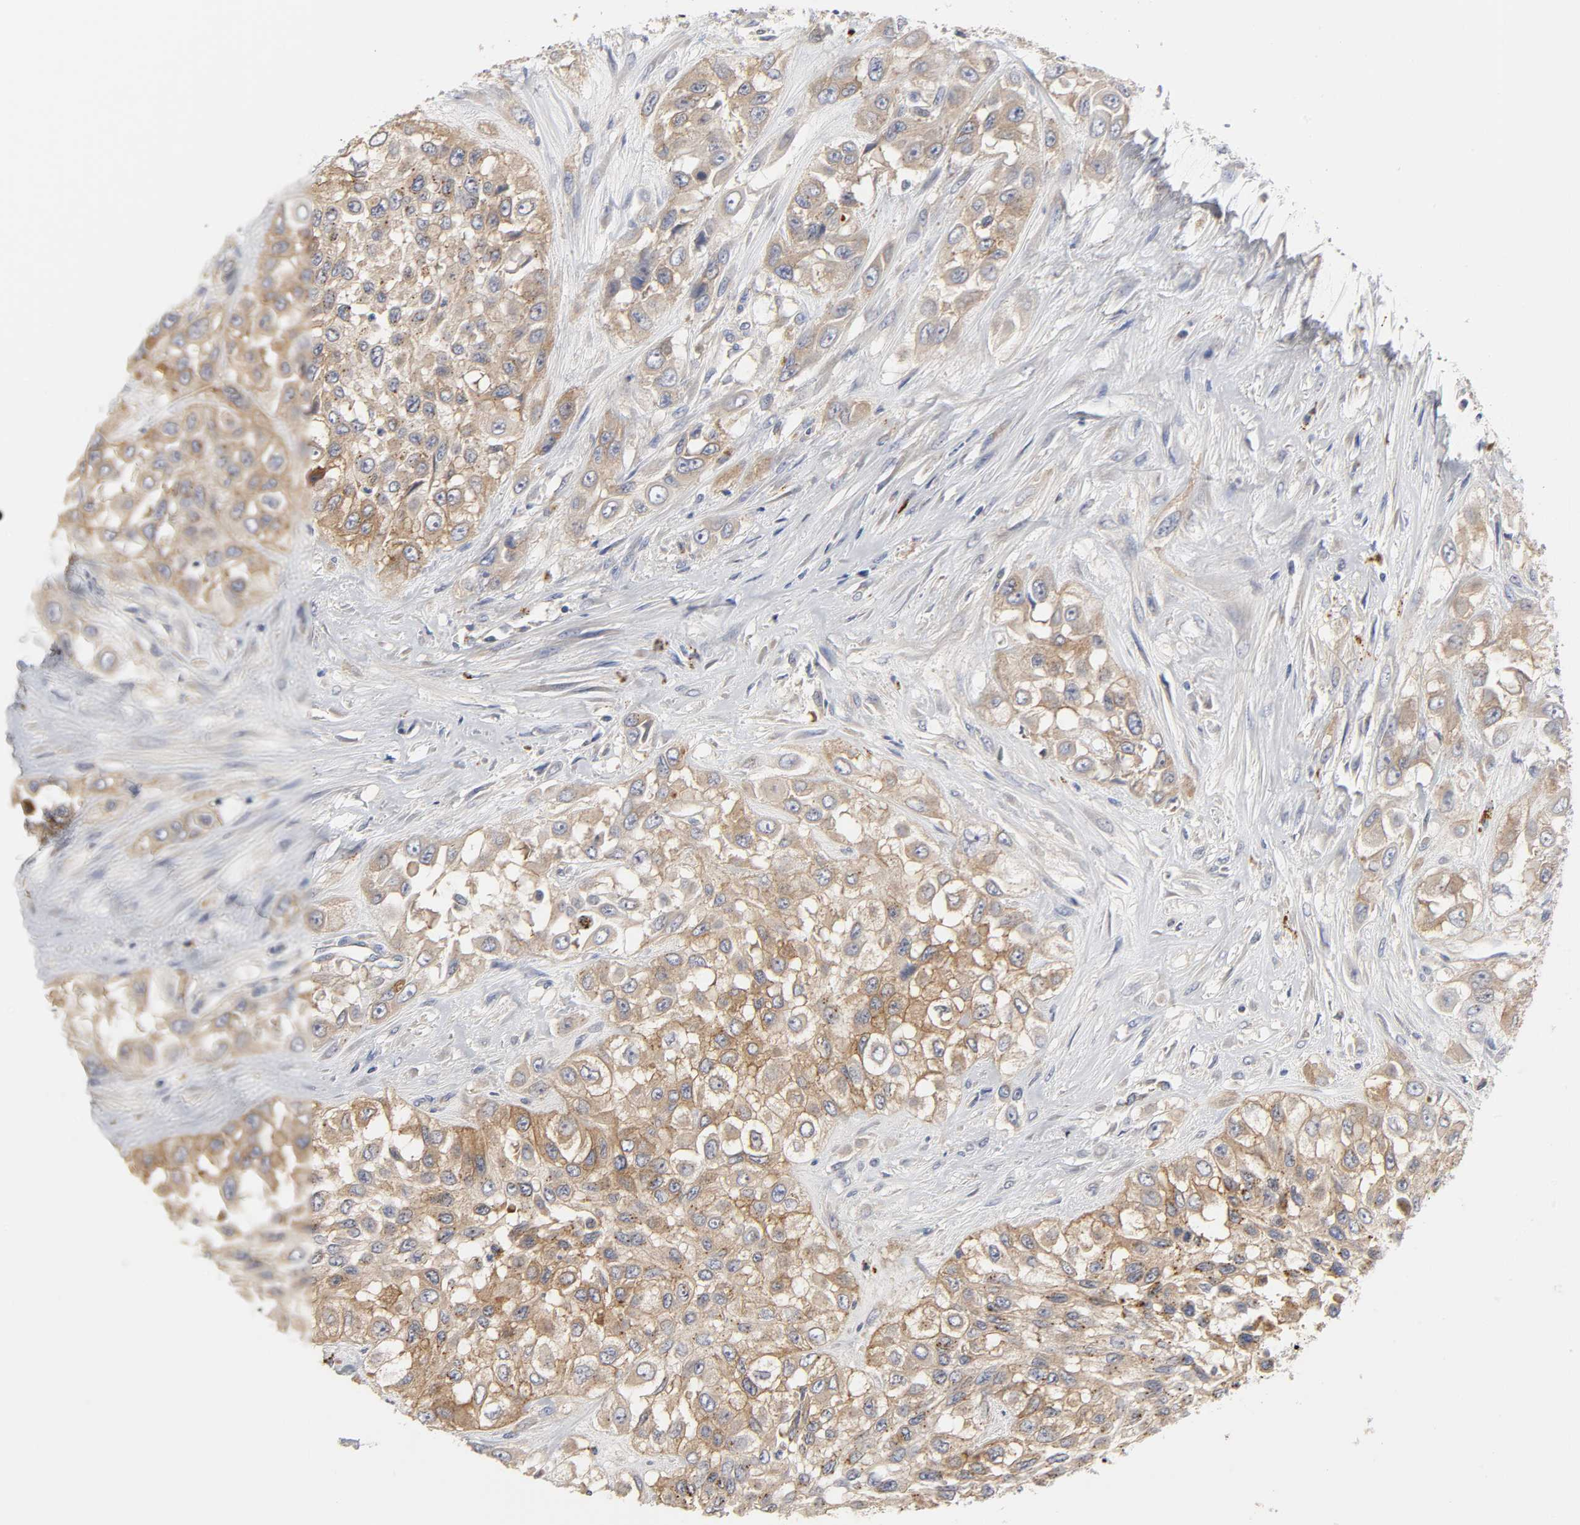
{"staining": {"intensity": "moderate", "quantity": ">75%", "location": "cytoplasmic/membranous"}, "tissue": "urothelial cancer", "cell_type": "Tumor cells", "image_type": "cancer", "snomed": [{"axis": "morphology", "description": "Urothelial carcinoma, High grade"}, {"axis": "topography", "description": "Urinary bladder"}], "caption": "DAB (3,3'-diaminobenzidine) immunohistochemical staining of human urothelial carcinoma (high-grade) demonstrates moderate cytoplasmic/membranous protein expression in about >75% of tumor cells.", "gene": "C17orf75", "patient": {"sex": "male", "age": 57}}